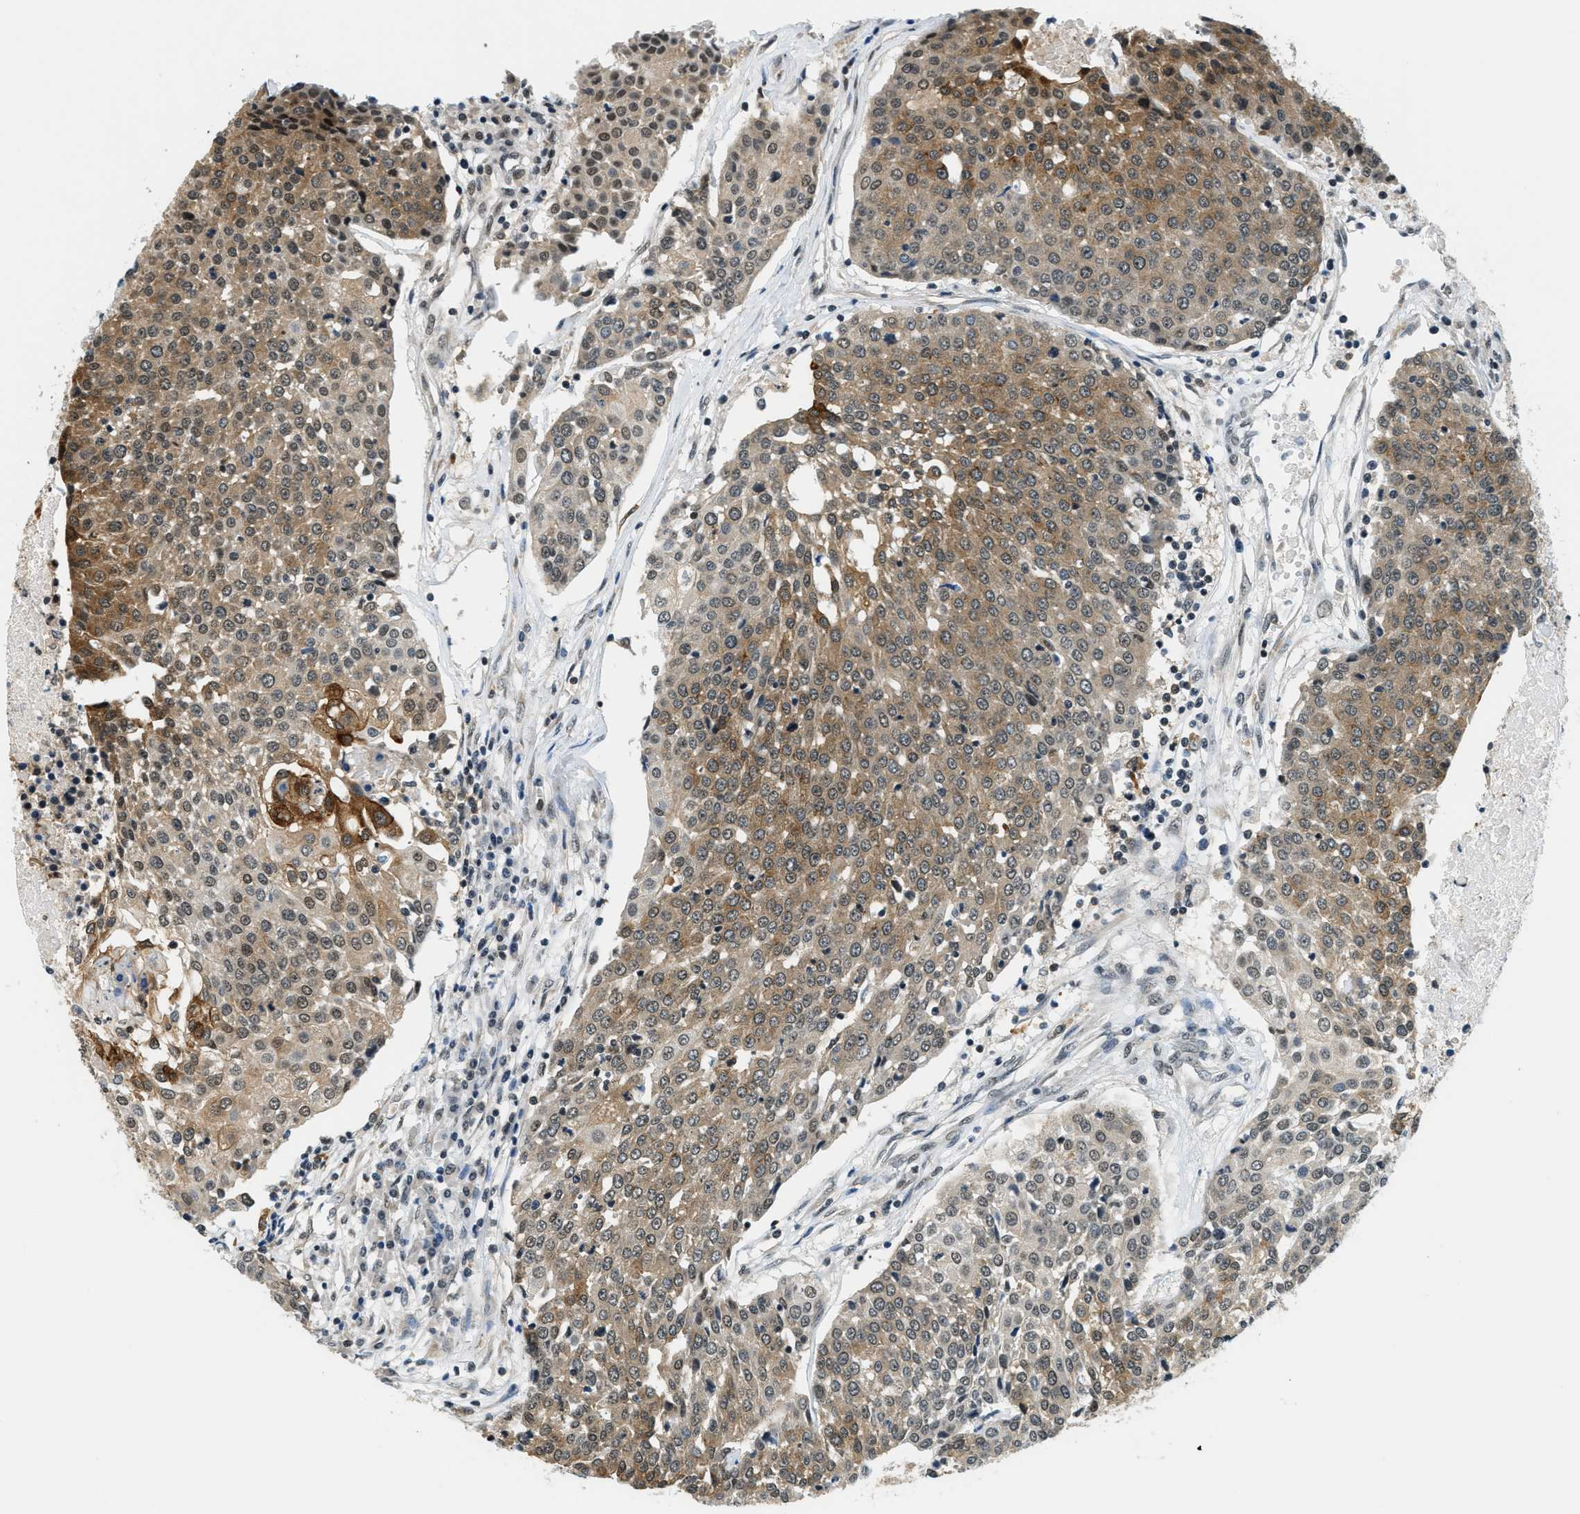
{"staining": {"intensity": "moderate", "quantity": ">75%", "location": "cytoplasmic/membranous"}, "tissue": "urothelial cancer", "cell_type": "Tumor cells", "image_type": "cancer", "snomed": [{"axis": "morphology", "description": "Urothelial carcinoma, High grade"}, {"axis": "topography", "description": "Urinary bladder"}], "caption": "DAB immunohistochemical staining of human urothelial carcinoma (high-grade) shows moderate cytoplasmic/membranous protein expression in approximately >75% of tumor cells. Nuclei are stained in blue.", "gene": "RAB11FIP1", "patient": {"sex": "female", "age": 85}}